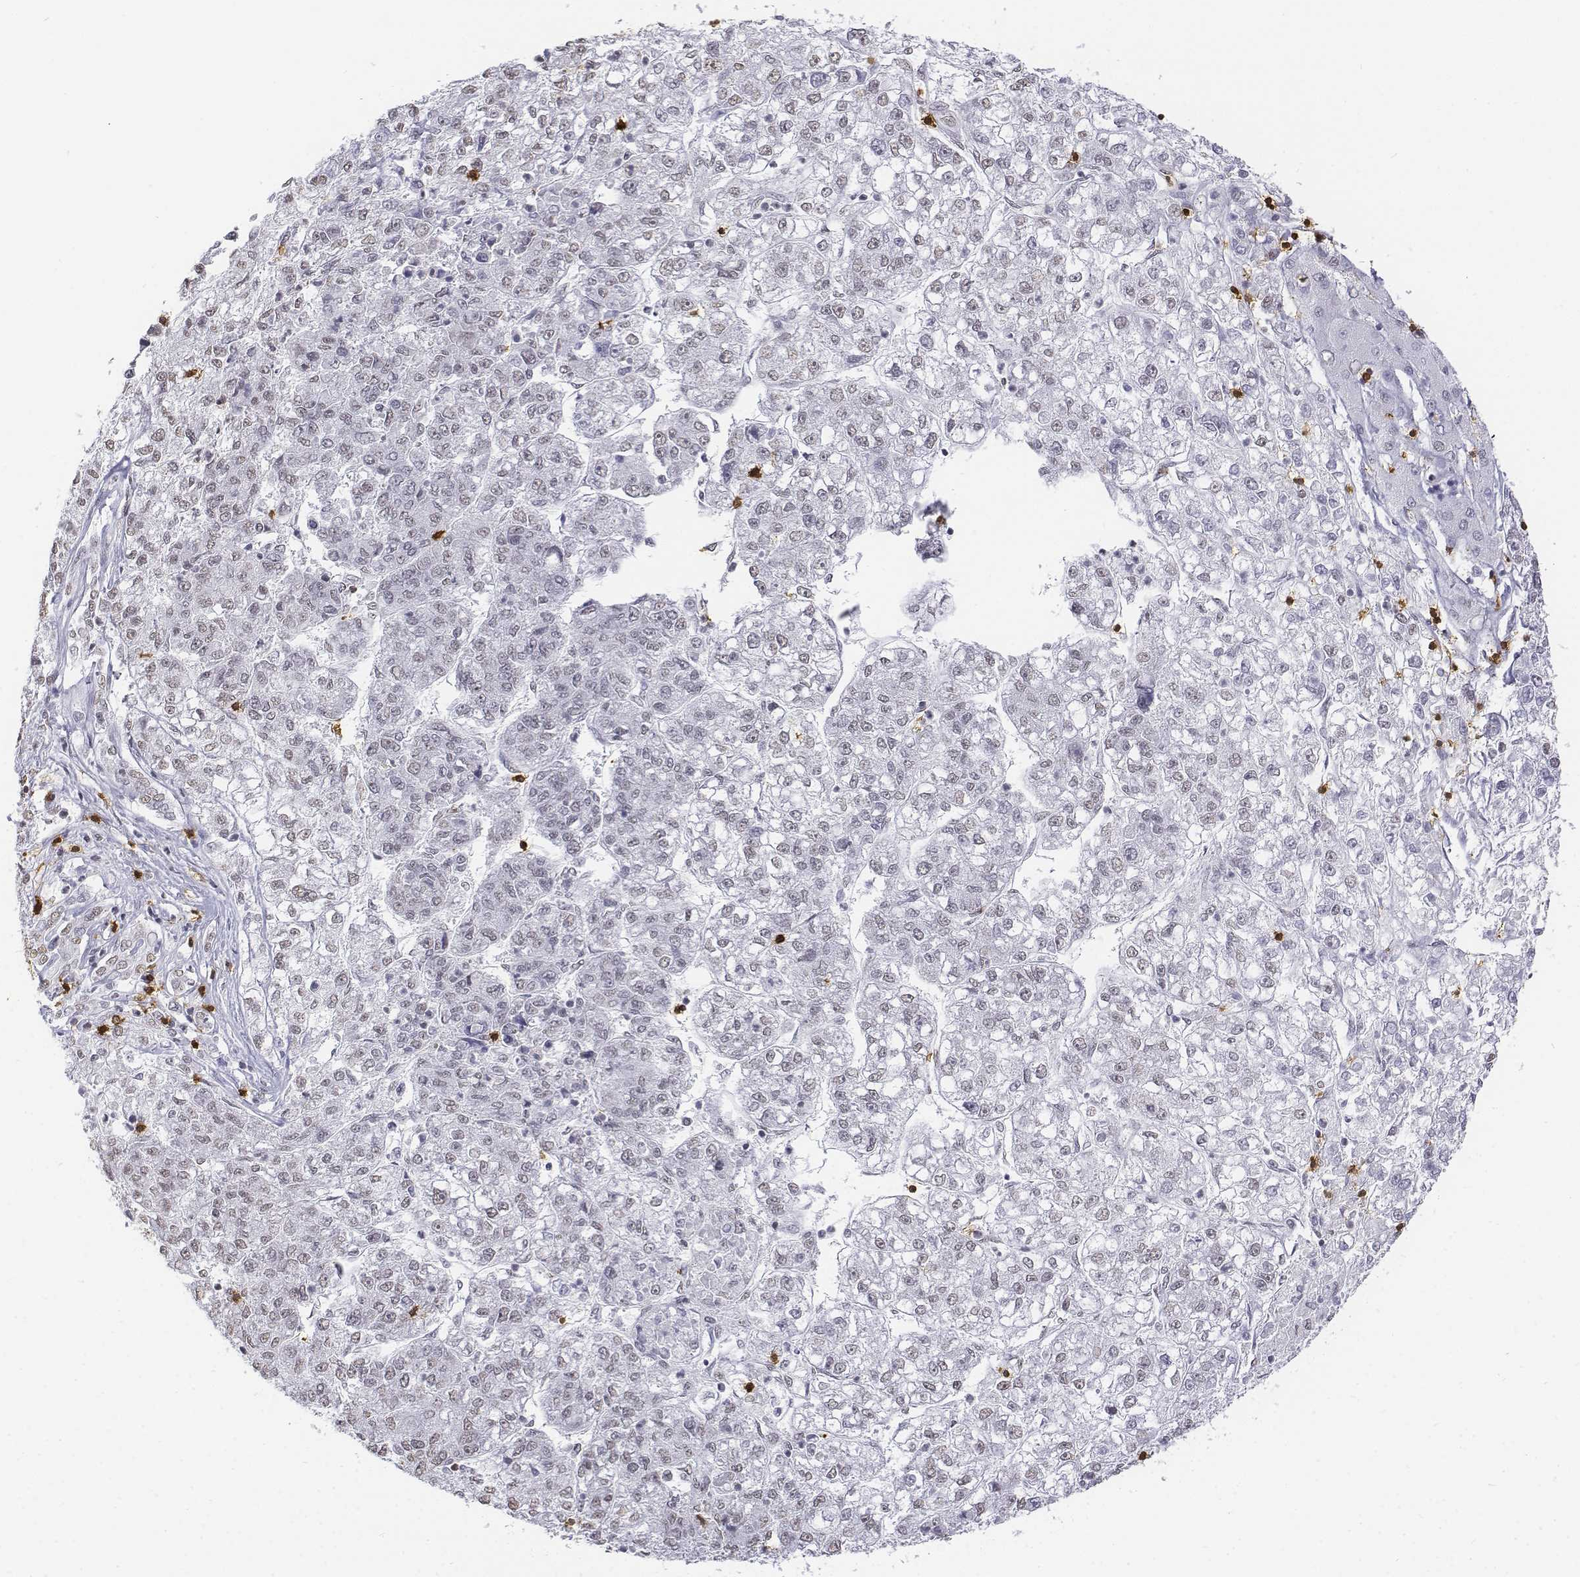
{"staining": {"intensity": "negative", "quantity": "none", "location": "none"}, "tissue": "liver cancer", "cell_type": "Tumor cells", "image_type": "cancer", "snomed": [{"axis": "morphology", "description": "Carcinoma, Hepatocellular, NOS"}, {"axis": "topography", "description": "Liver"}], "caption": "The photomicrograph demonstrates no staining of tumor cells in liver cancer (hepatocellular carcinoma).", "gene": "CD3E", "patient": {"sex": "male", "age": 56}}